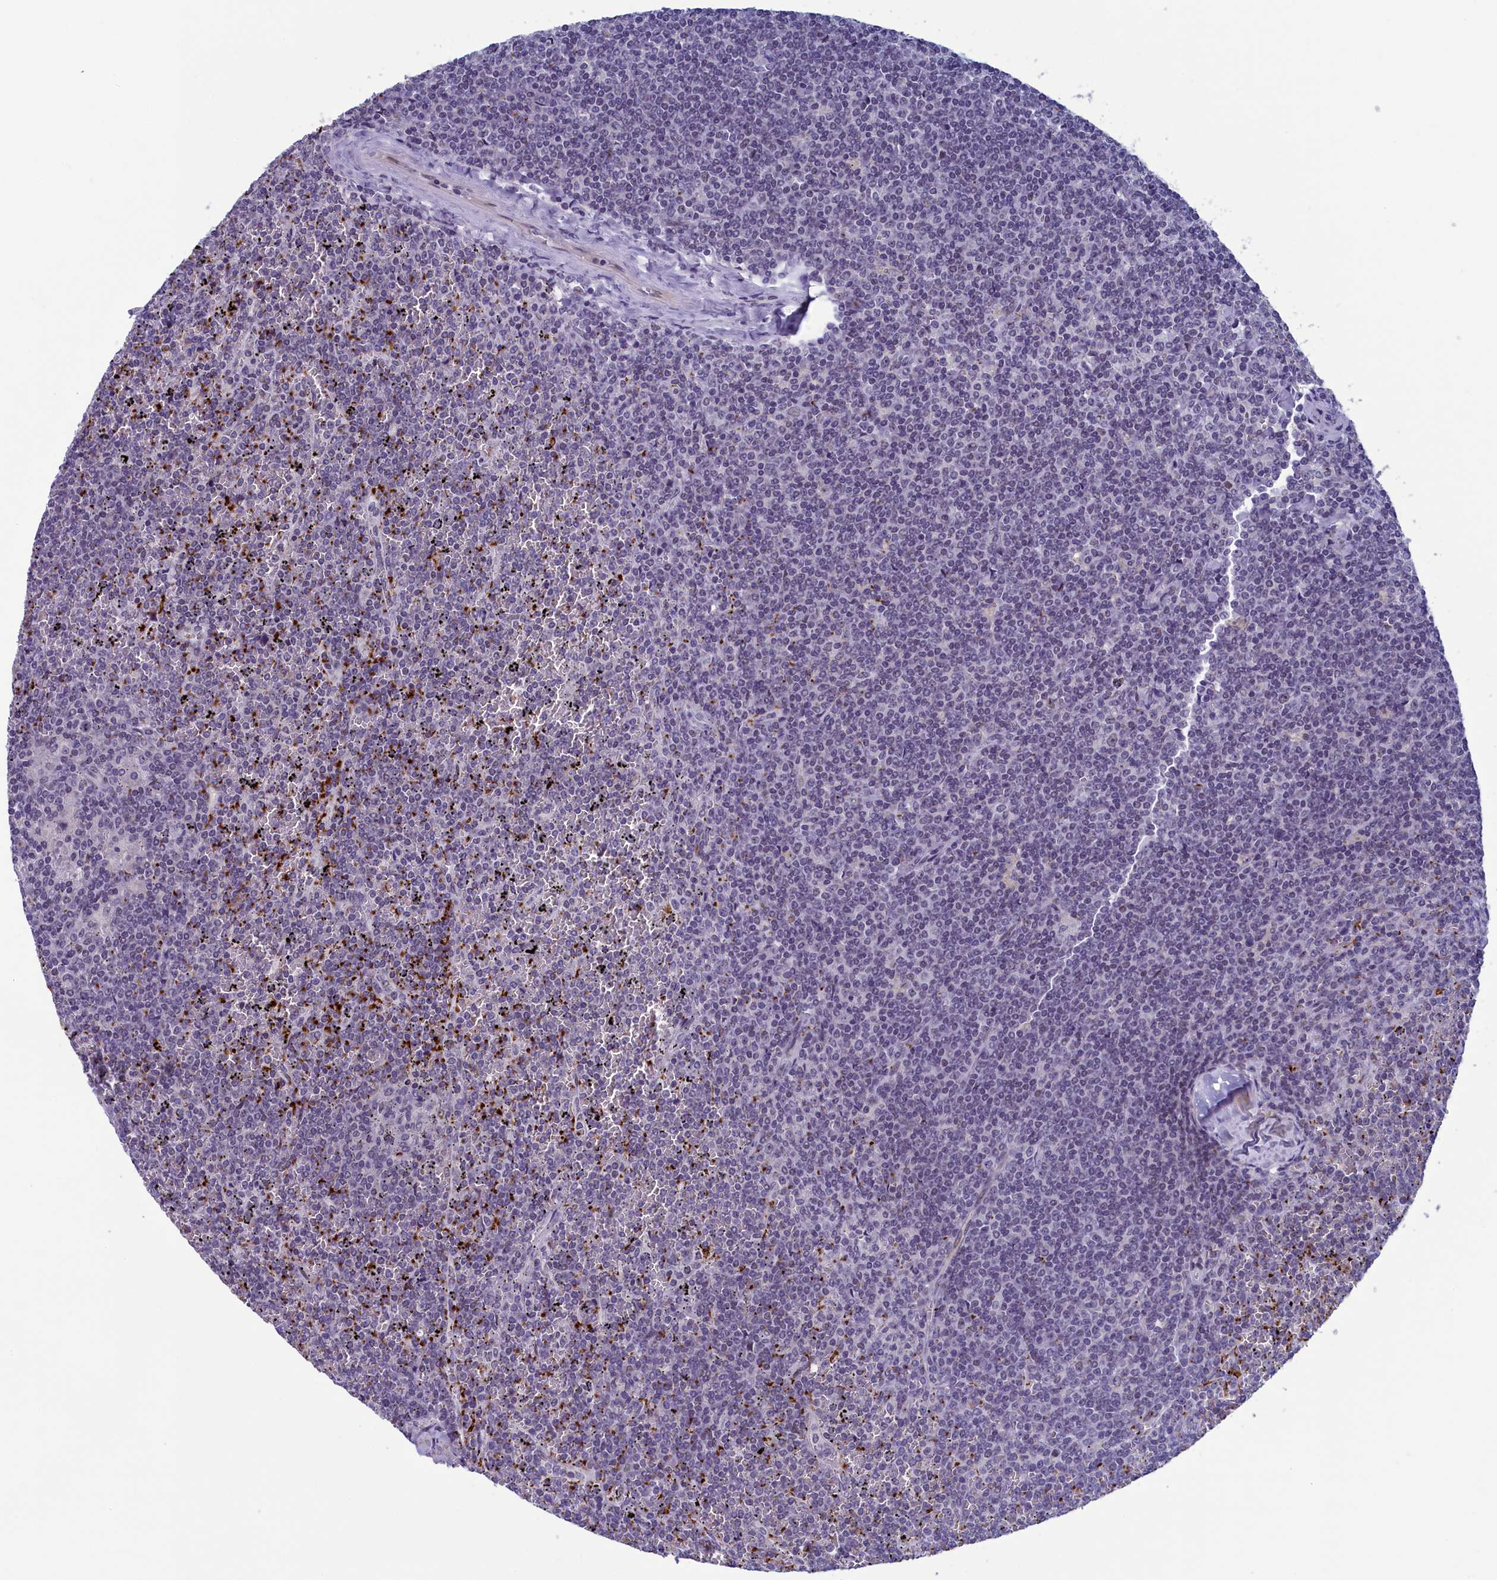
{"staining": {"intensity": "negative", "quantity": "none", "location": "none"}, "tissue": "lymphoma", "cell_type": "Tumor cells", "image_type": "cancer", "snomed": [{"axis": "morphology", "description": "Malignant lymphoma, non-Hodgkin's type, Low grade"}, {"axis": "topography", "description": "Spleen"}], "caption": "There is no significant expression in tumor cells of lymphoma. (DAB (3,3'-diaminobenzidine) immunohistochemistry visualized using brightfield microscopy, high magnification).", "gene": "AIFM2", "patient": {"sex": "female", "age": 19}}